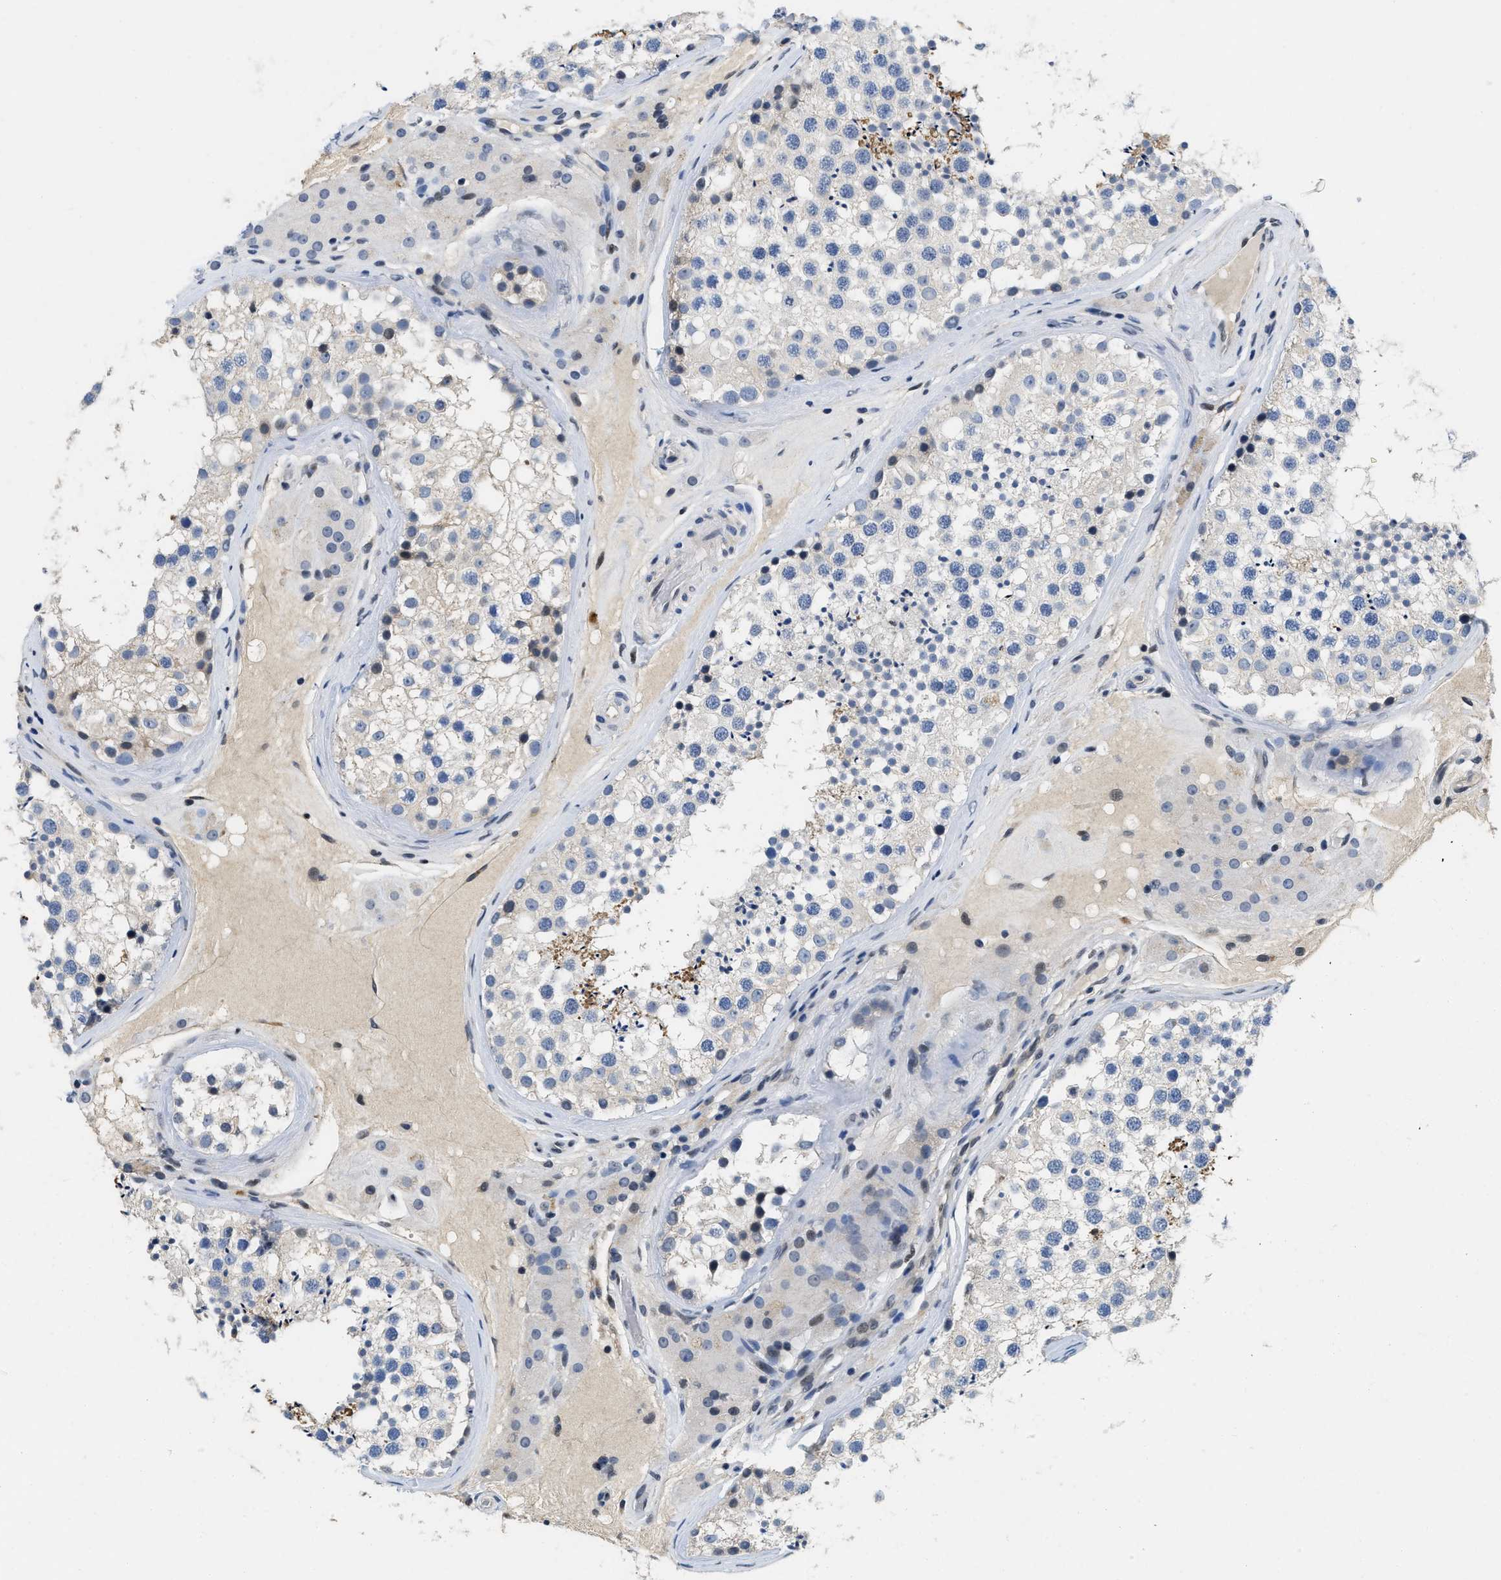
{"staining": {"intensity": "negative", "quantity": "none", "location": "none"}, "tissue": "testis", "cell_type": "Cells in seminiferous ducts", "image_type": "normal", "snomed": [{"axis": "morphology", "description": "Normal tissue, NOS"}, {"axis": "topography", "description": "Testis"}], "caption": "This photomicrograph is of benign testis stained with immunohistochemistry to label a protein in brown with the nuclei are counter-stained blue. There is no positivity in cells in seminiferous ducts. (Stains: DAB immunohistochemistry (IHC) with hematoxylin counter stain, Microscopy: brightfield microscopy at high magnification).", "gene": "VIP", "patient": {"sex": "male", "age": 46}}